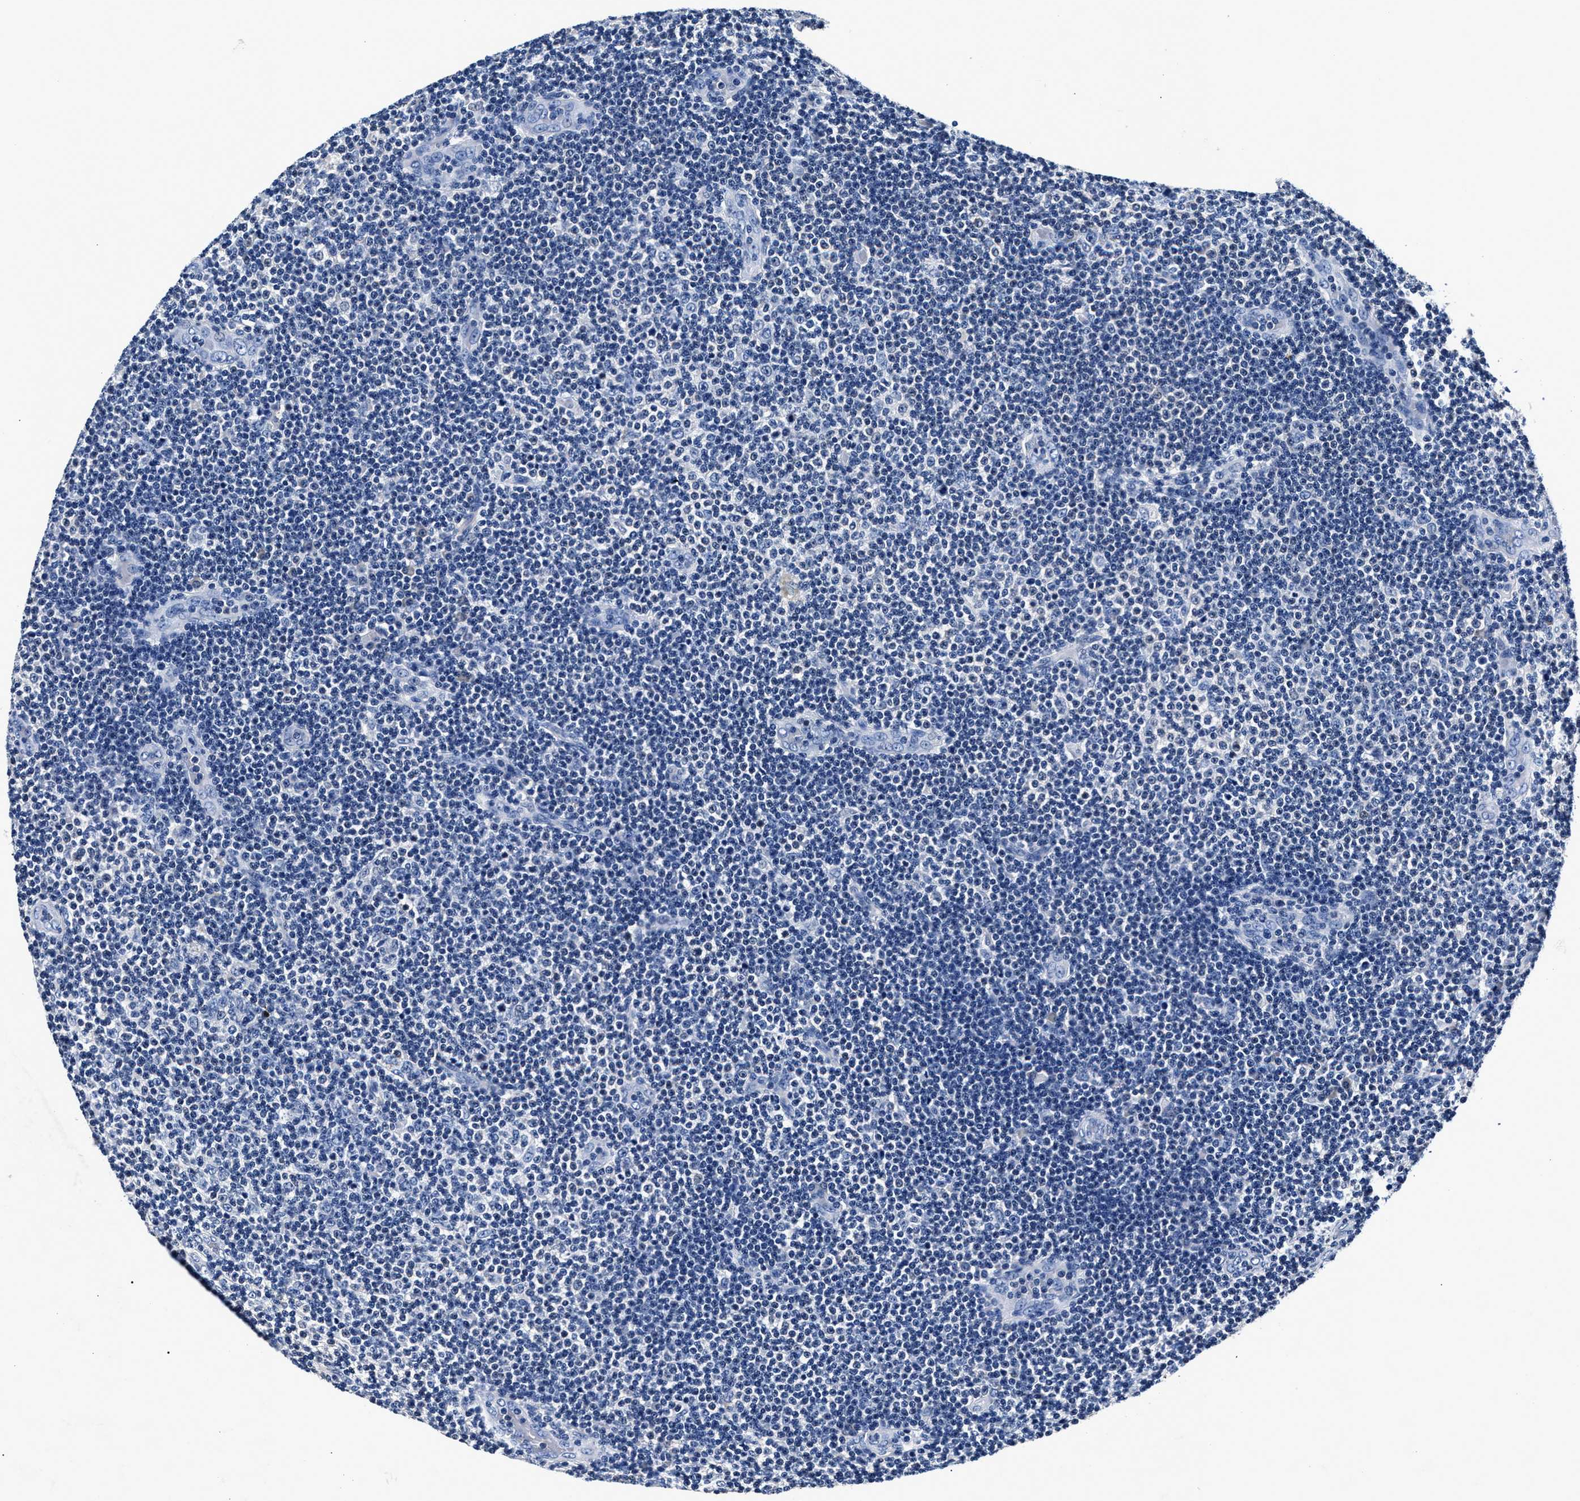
{"staining": {"intensity": "negative", "quantity": "none", "location": "none"}, "tissue": "lymphoma", "cell_type": "Tumor cells", "image_type": "cancer", "snomed": [{"axis": "morphology", "description": "Malignant lymphoma, non-Hodgkin's type, Low grade"}, {"axis": "topography", "description": "Lymph node"}], "caption": "High magnification brightfield microscopy of low-grade malignant lymphoma, non-Hodgkin's type stained with DAB (brown) and counterstained with hematoxylin (blue): tumor cells show no significant positivity.", "gene": "PHF24", "patient": {"sex": "male", "age": 83}}